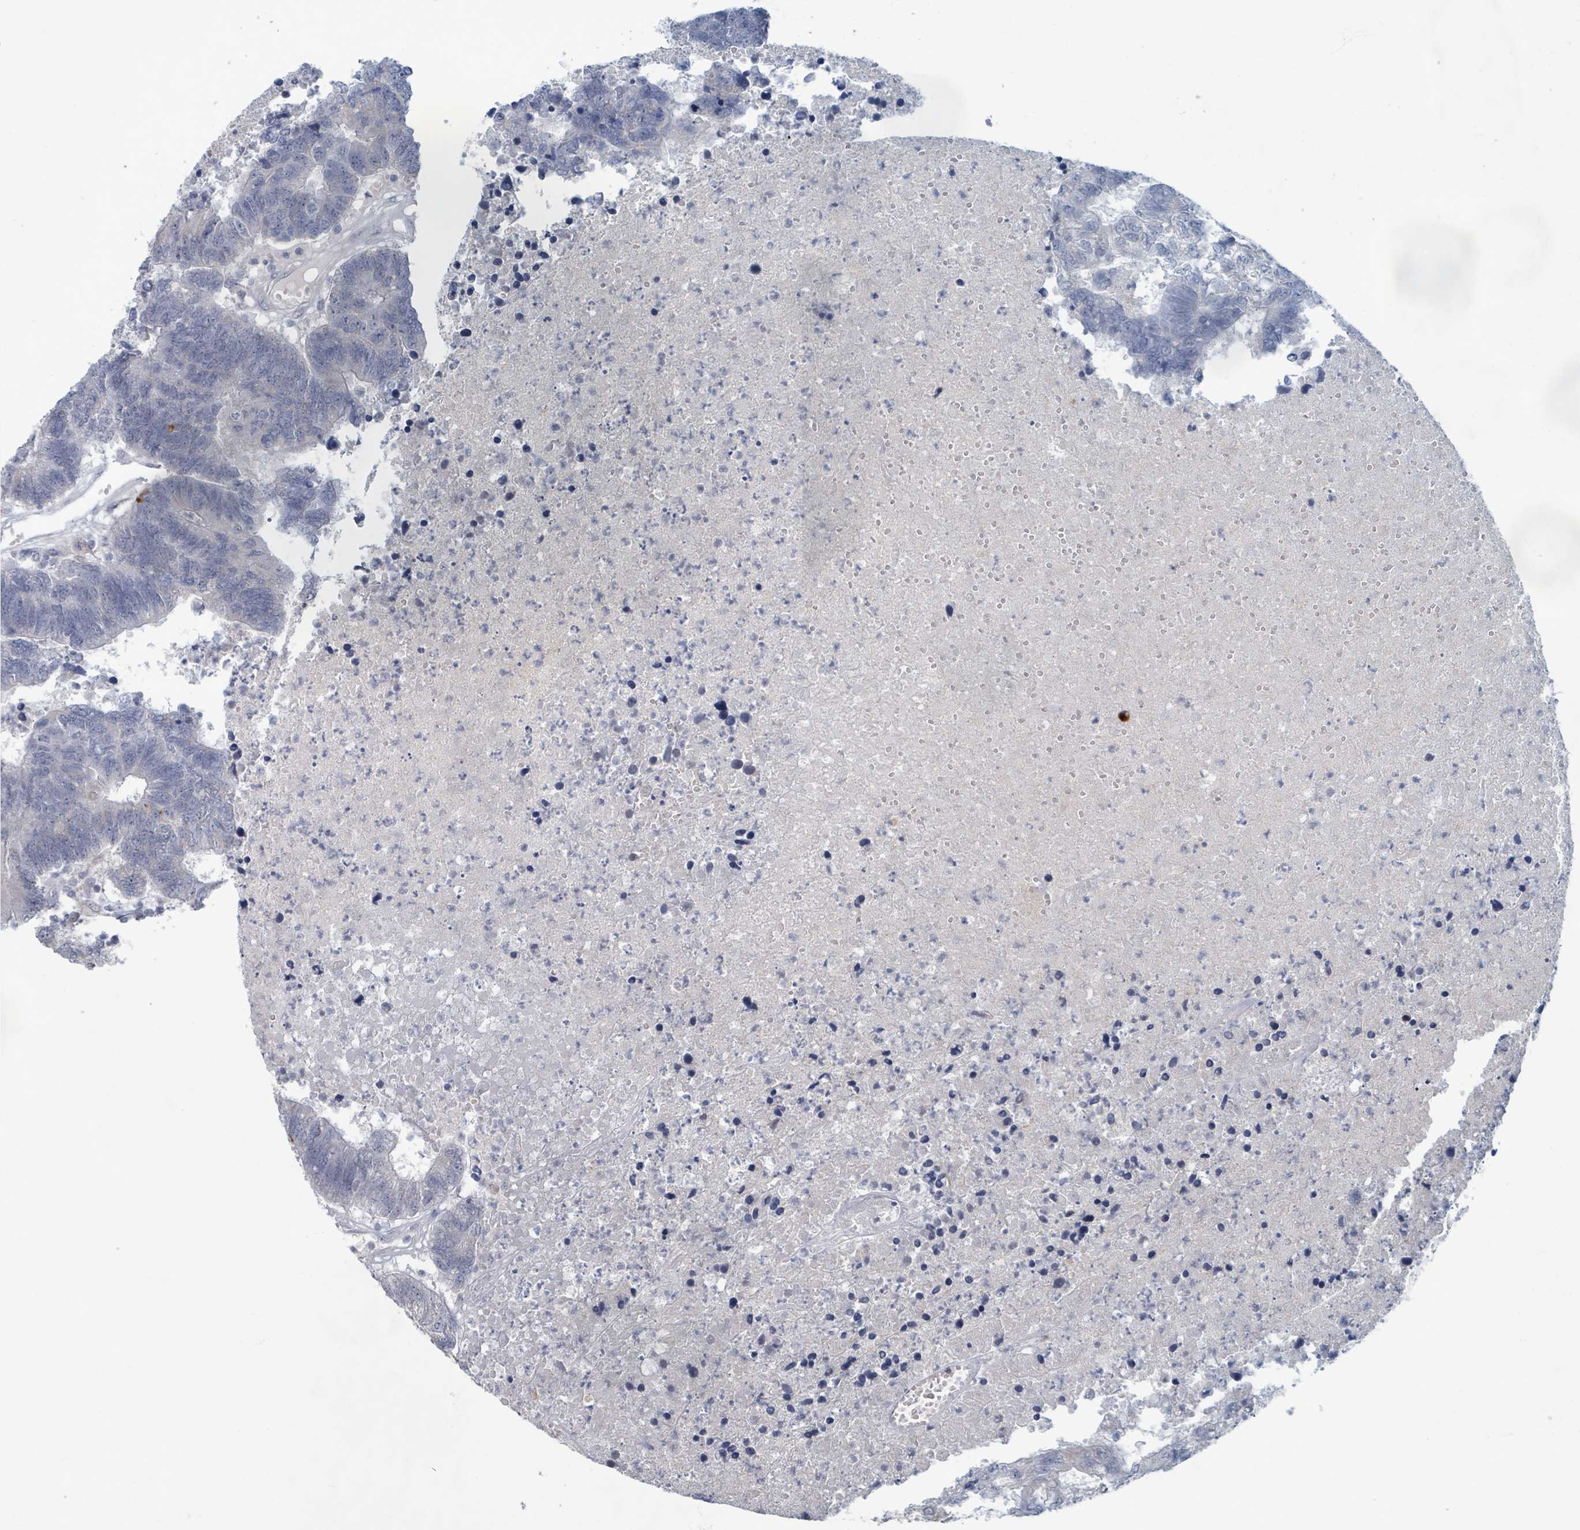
{"staining": {"intensity": "negative", "quantity": "none", "location": "none"}, "tissue": "colorectal cancer", "cell_type": "Tumor cells", "image_type": "cancer", "snomed": [{"axis": "morphology", "description": "Adenocarcinoma, NOS"}, {"axis": "topography", "description": "Colon"}], "caption": "High magnification brightfield microscopy of colorectal cancer (adenocarcinoma) stained with DAB (3,3'-diaminobenzidine) (brown) and counterstained with hematoxylin (blue): tumor cells show no significant expression. (DAB immunohistochemistry (IHC), high magnification).", "gene": "WNT11", "patient": {"sex": "female", "age": 48}}